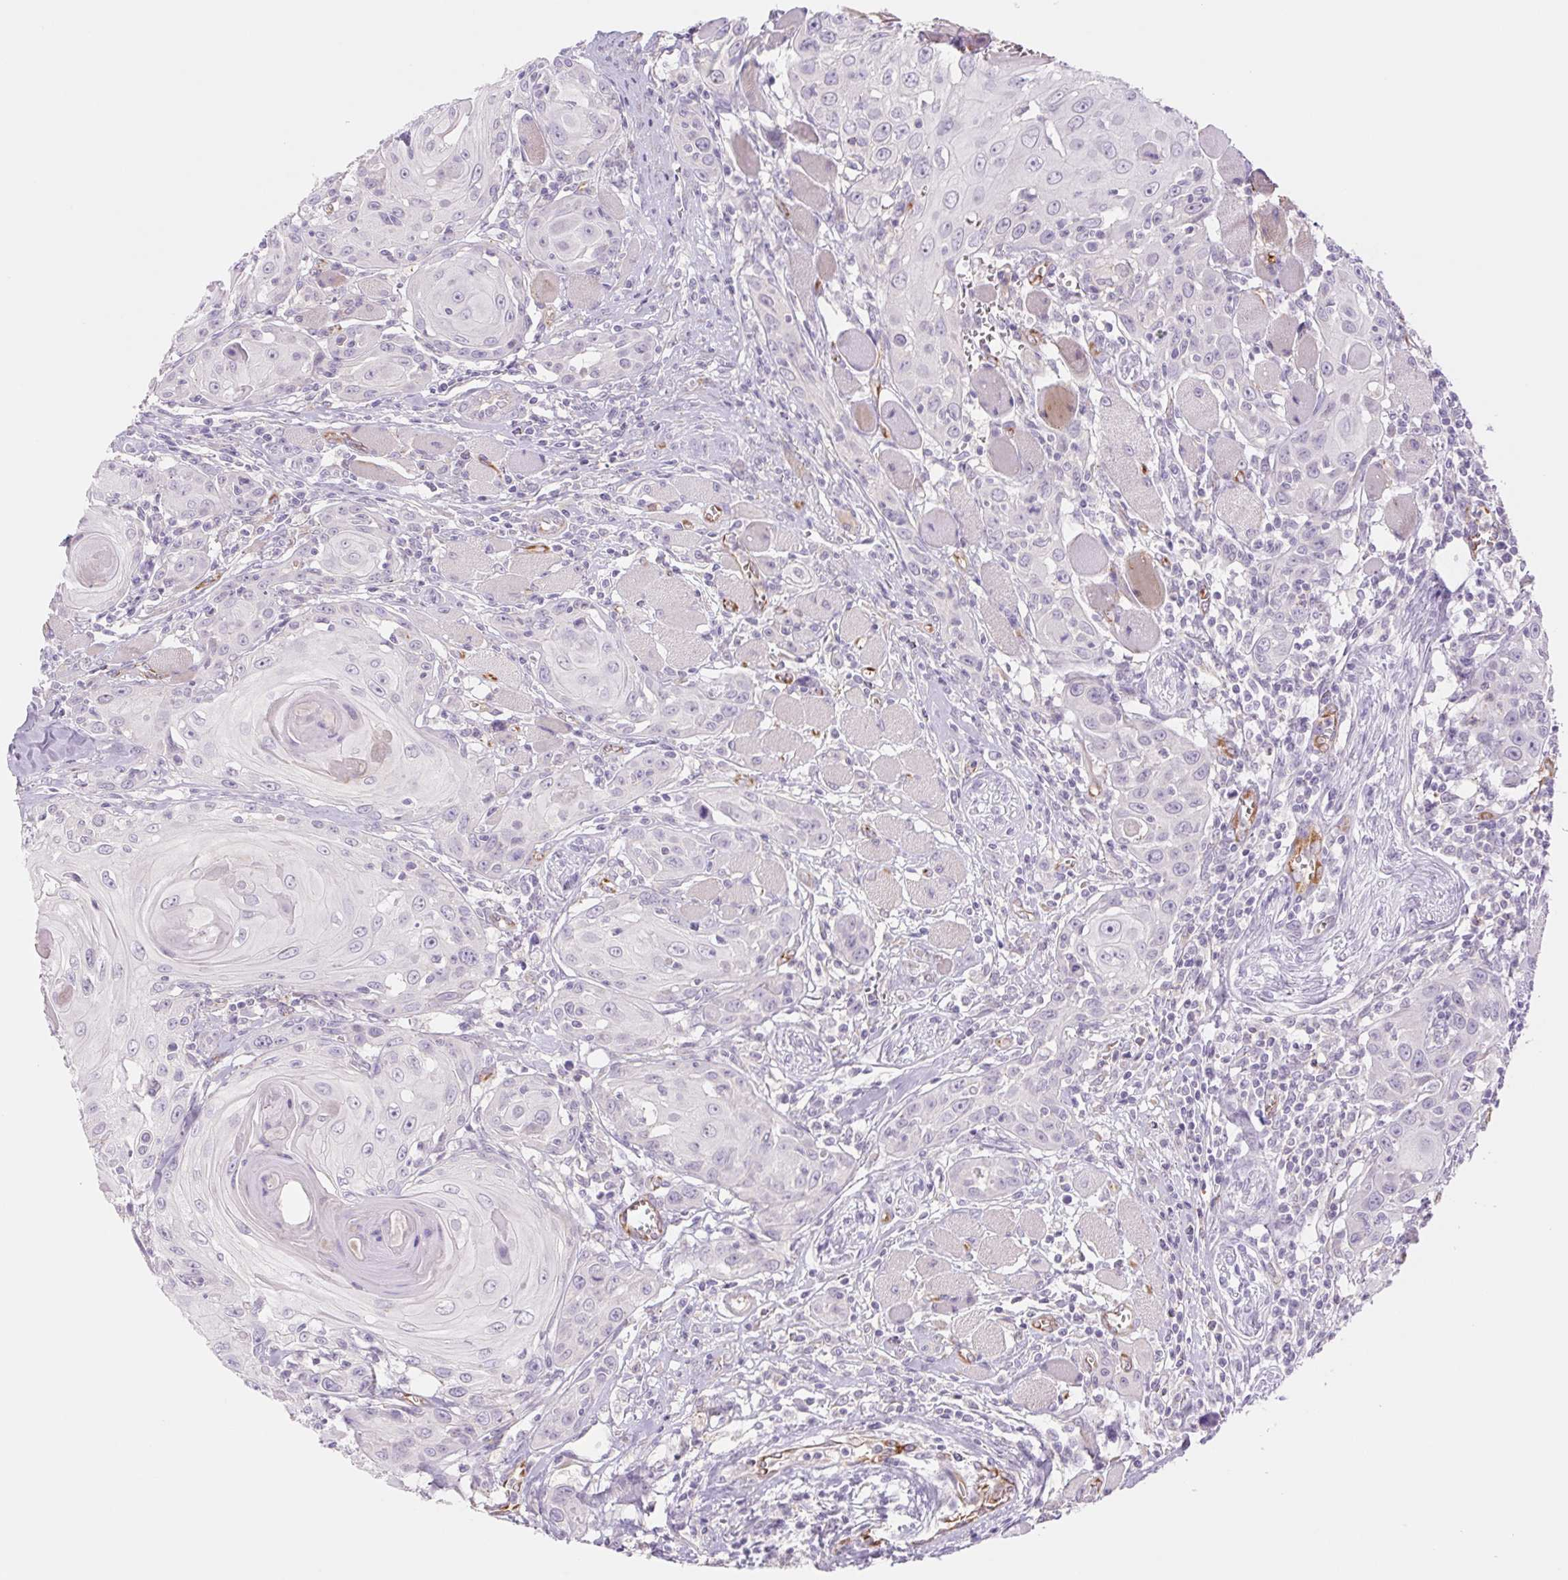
{"staining": {"intensity": "negative", "quantity": "none", "location": "none"}, "tissue": "head and neck cancer", "cell_type": "Tumor cells", "image_type": "cancer", "snomed": [{"axis": "morphology", "description": "Squamous cell carcinoma, NOS"}, {"axis": "topography", "description": "Head-Neck"}], "caption": "The immunohistochemistry photomicrograph has no significant expression in tumor cells of squamous cell carcinoma (head and neck) tissue.", "gene": "IGFL3", "patient": {"sex": "female", "age": 80}}